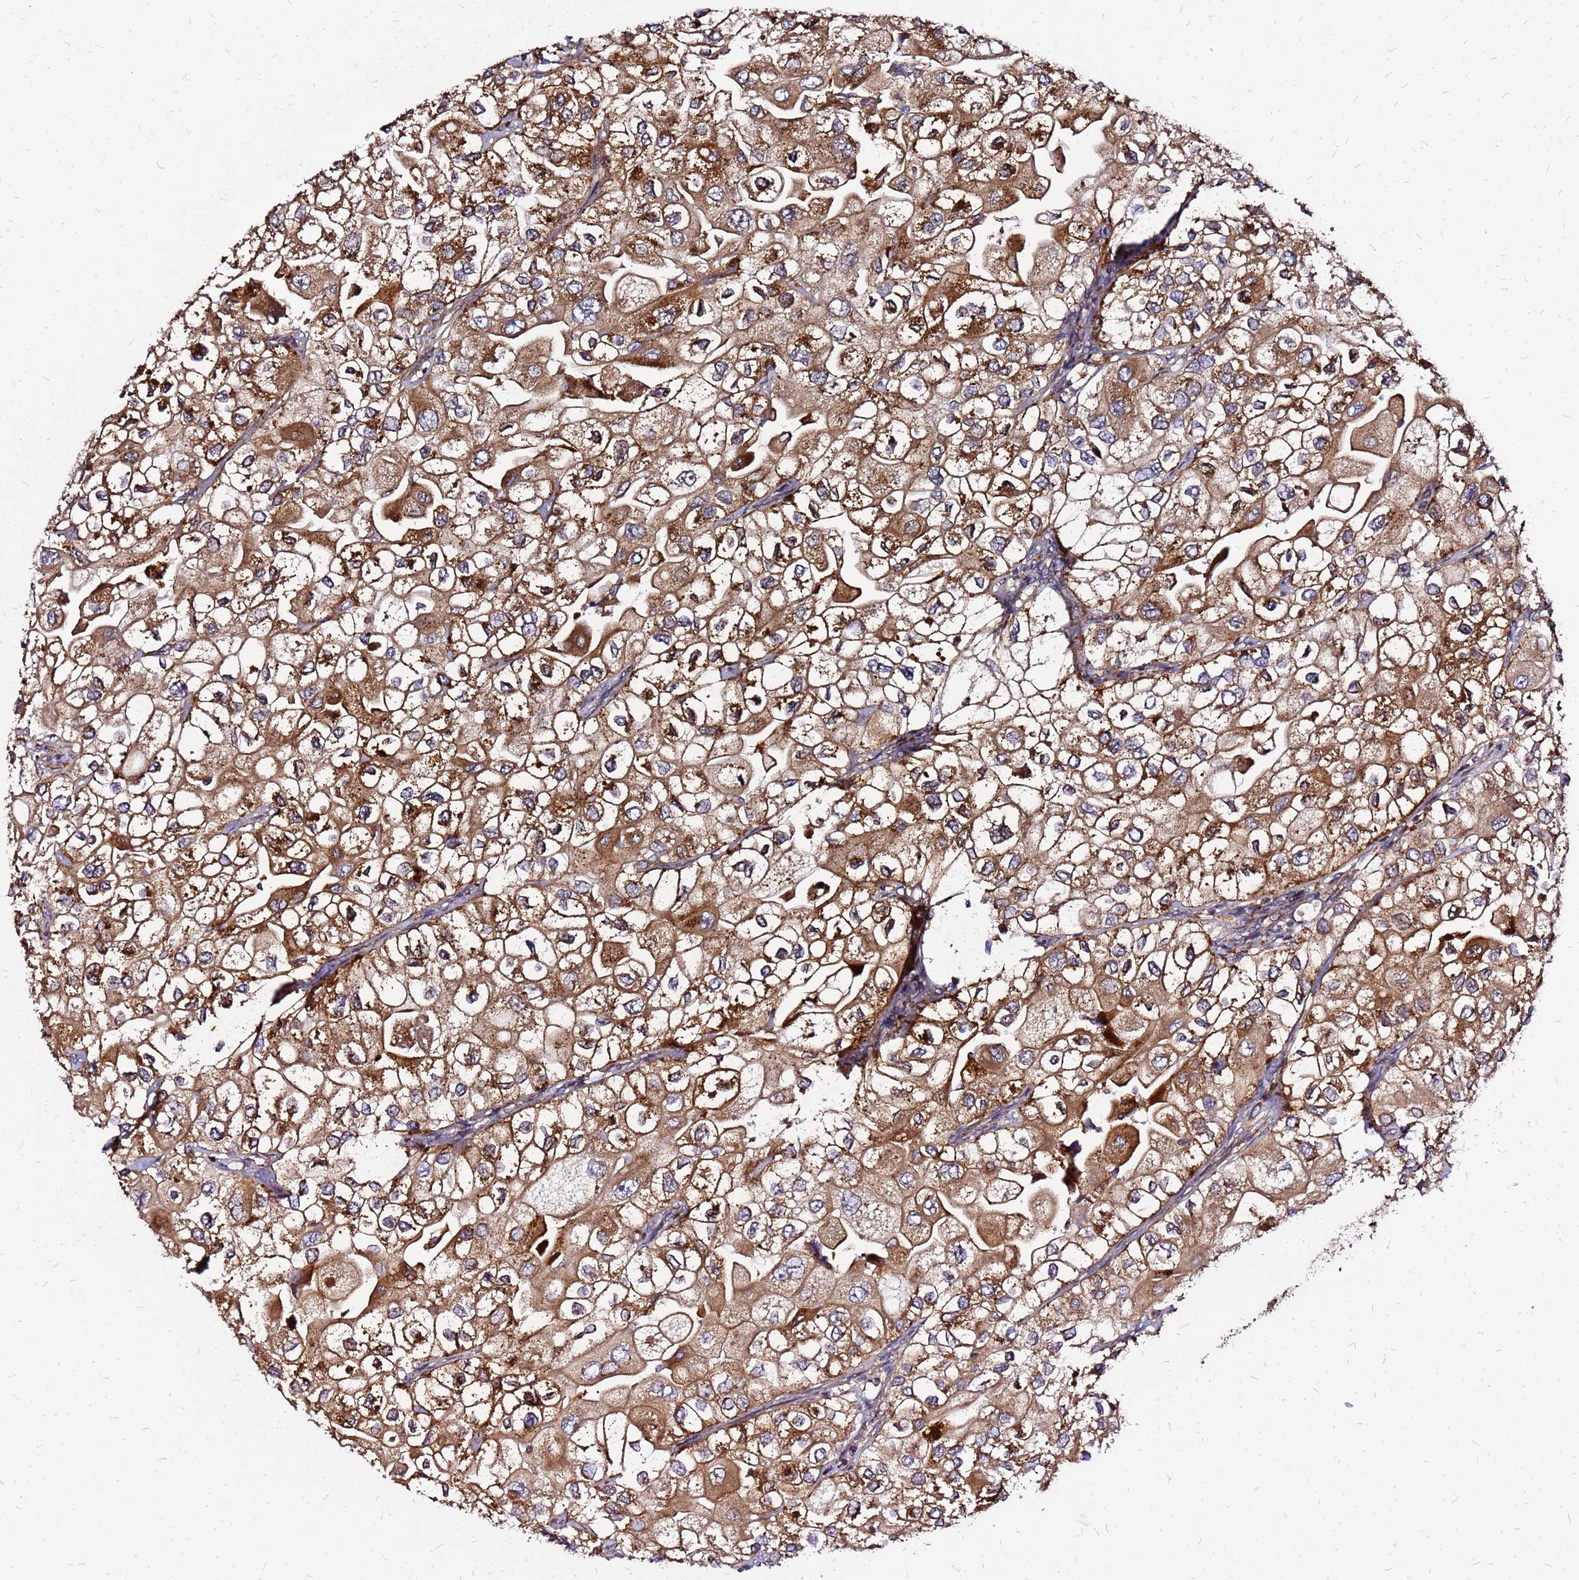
{"staining": {"intensity": "moderate", "quantity": ">75%", "location": "cytoplasmic/membranous"}, "tissue": "urothelial cancer", "cell_type": "Tumor cells", "image_type": "cancer", "snomed": [{"axis": "morphology", "description": "Urothelial carcinoma, High grade"}, {"axis": "topography", "description": "Urinary bladder"}], "caption": "A brown stain highlights moderate cytoplasmic/membranous expression of a protein in human urothelial carcinoma (high-grade) tumor cells.", "gene": "CYBC1", "patient": {"sex": "male", "age": 64}}